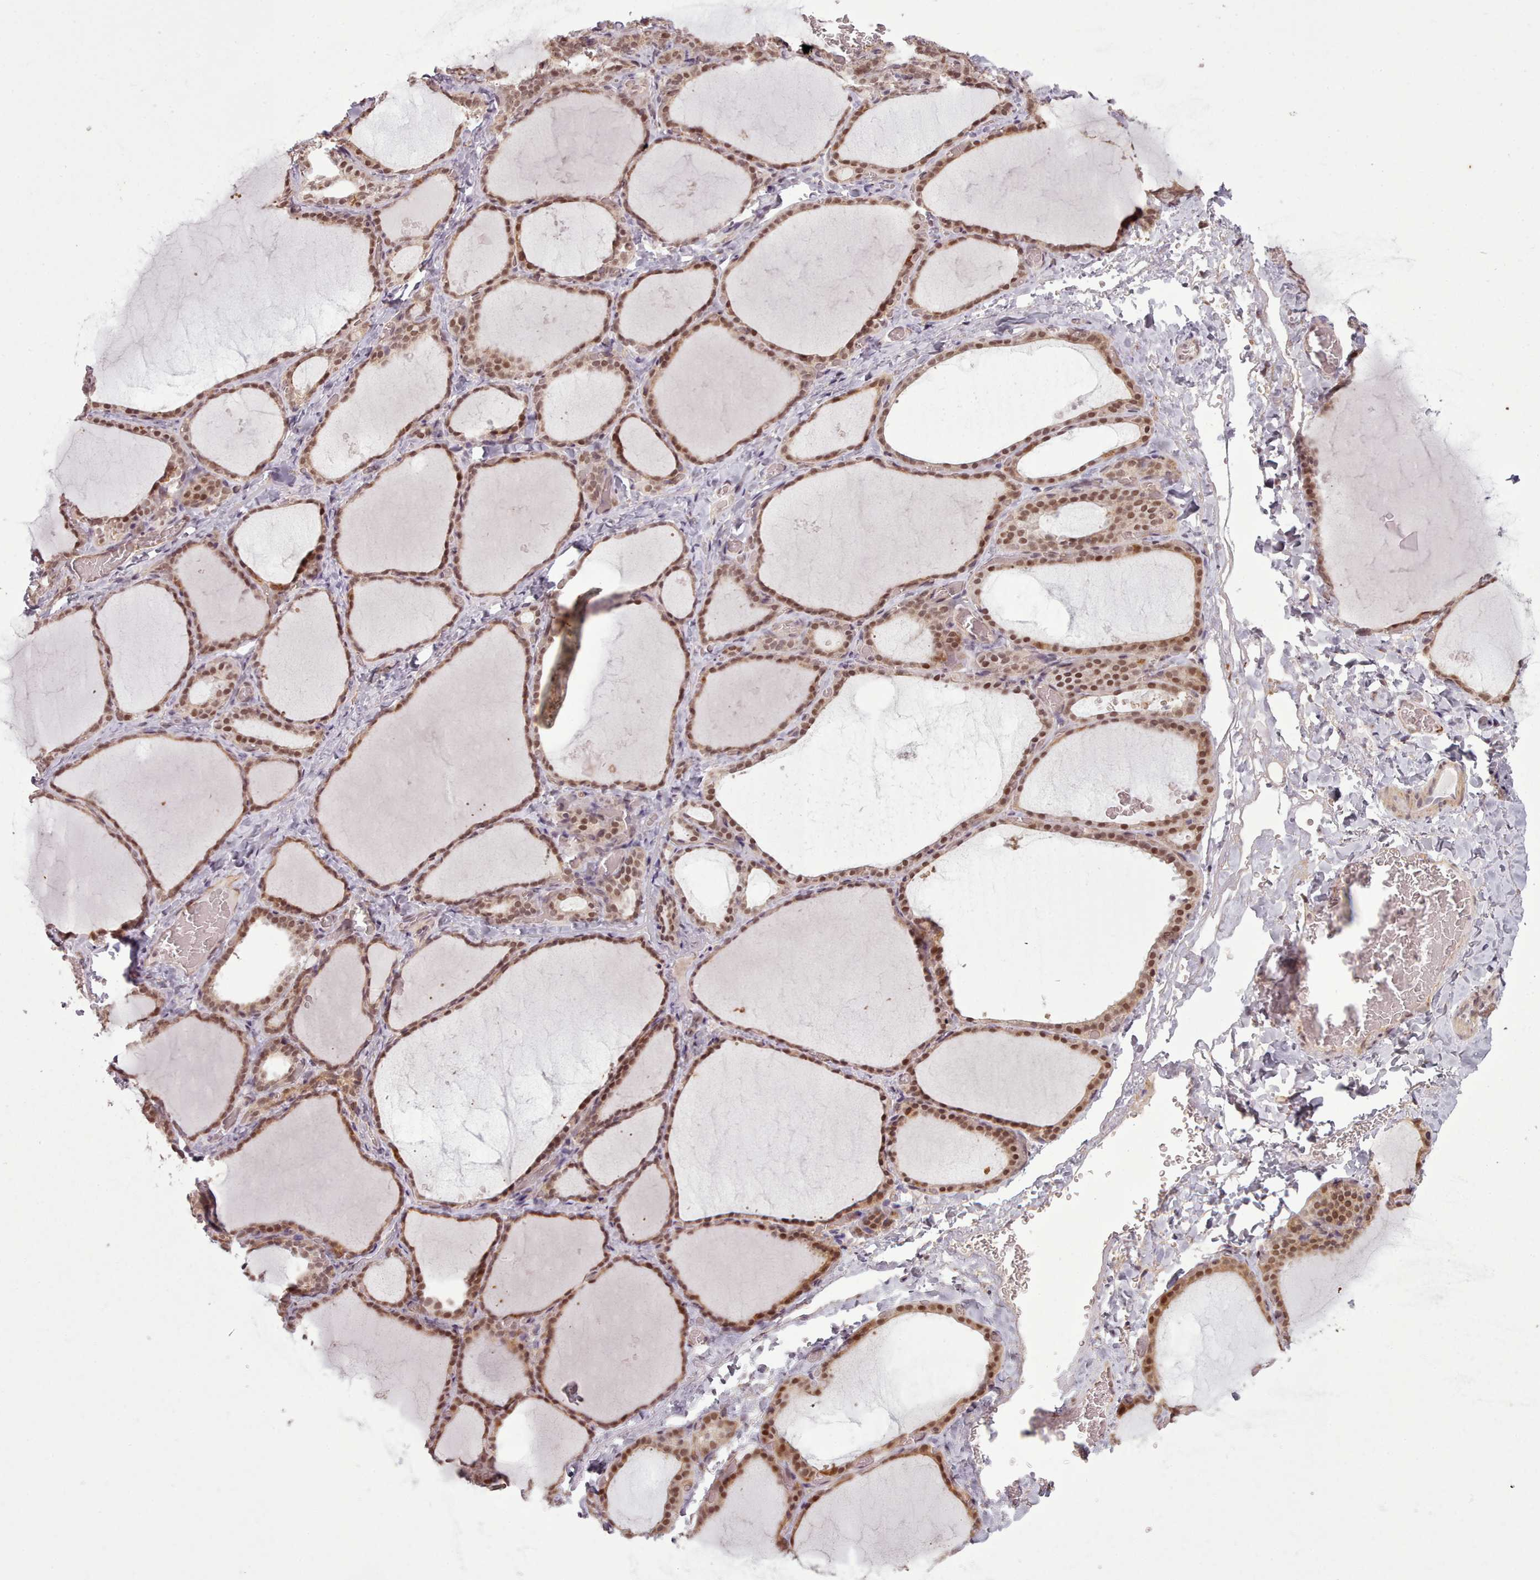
{"staining": {"intensity": "moderate", "quantity": ">75%", "location": "nuclear"}, "tissue": "thyroid gland", "cell_type": "Glandular cells", "image_type": "normal", "snomed": [{"axis": "morphology", "description": "Normal tissue, NOS"}, {"axis": "topography", "description": "Thyroid gland"}], "caption": "A high-resolution image shows IHC staining of normal thyroid gland, which reveals moderate nuclear expression in about >75% of glandular cells.", "gene": "ZMYM4", "patient": {"sex": "female", "age": 39}}